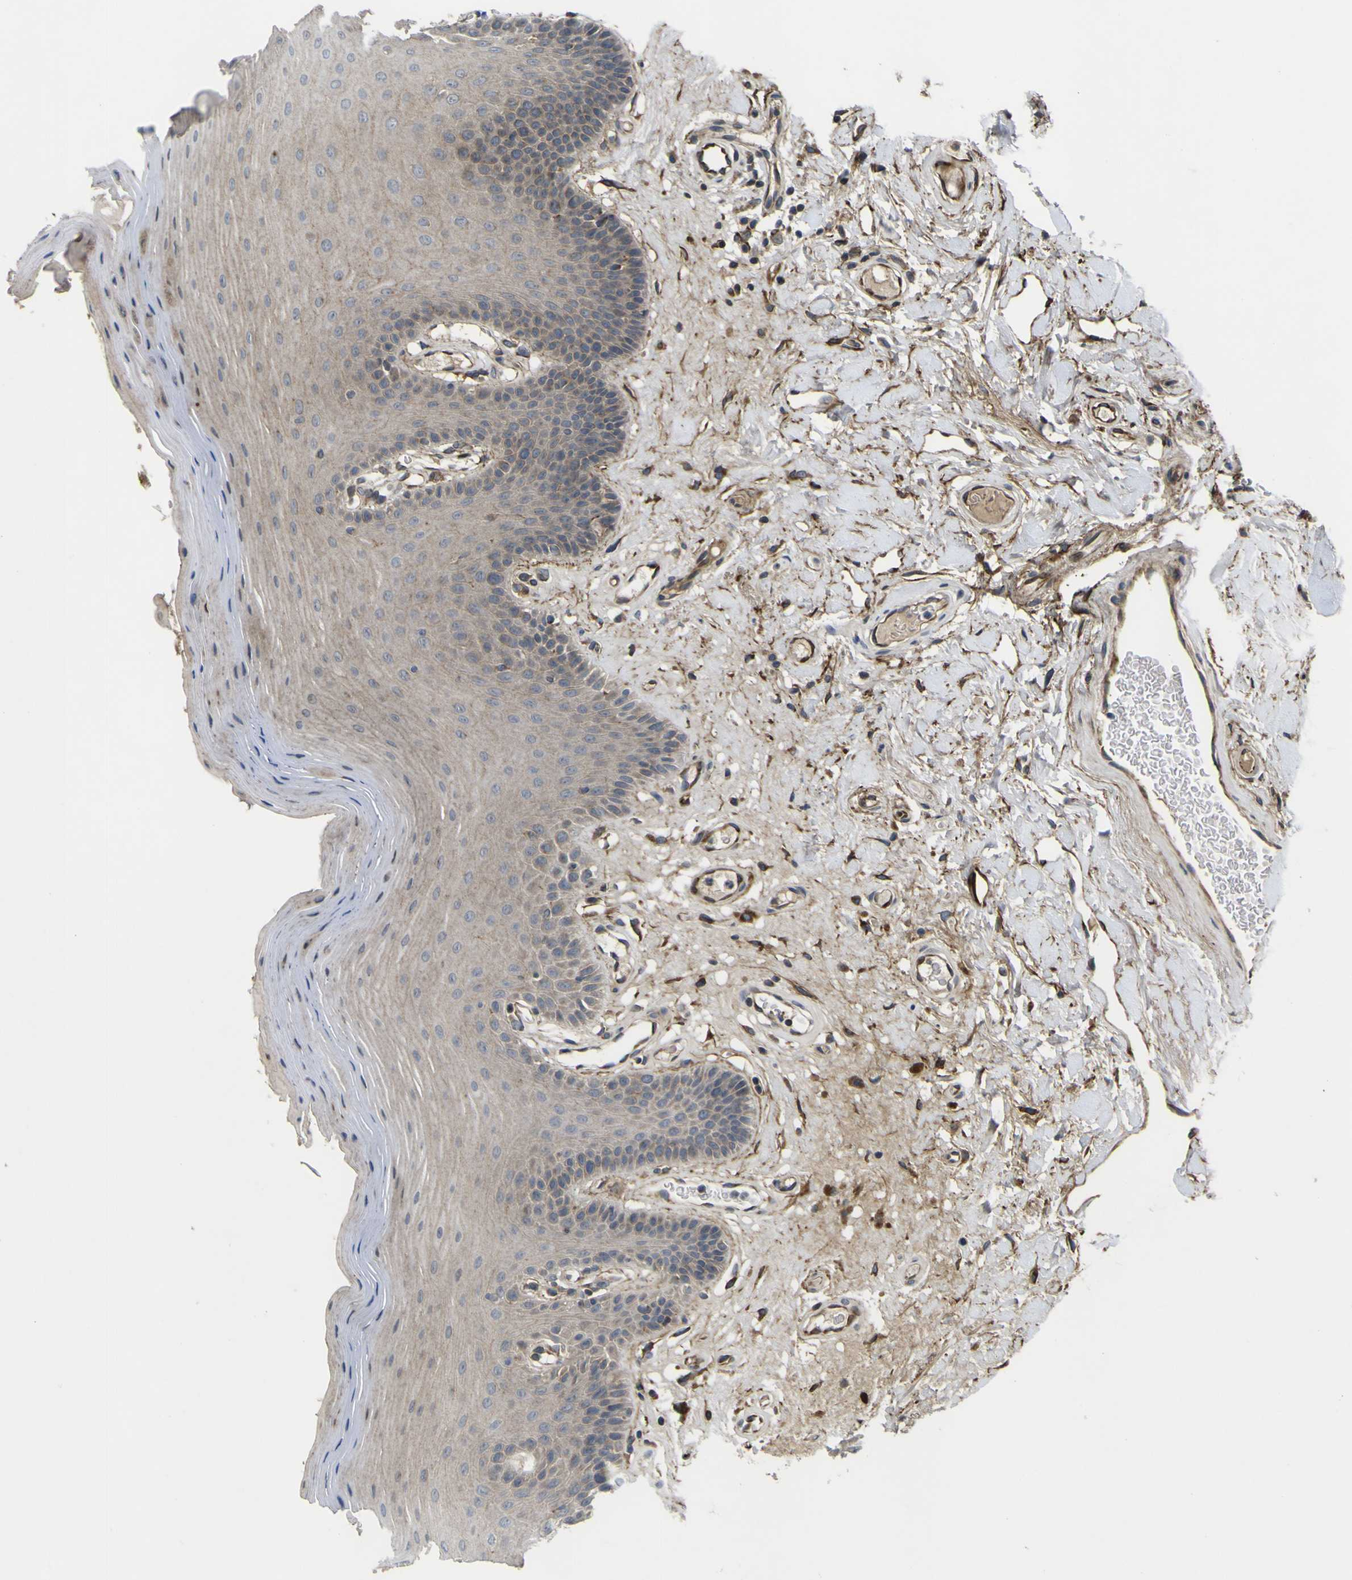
{"staining": {"intensity": "weak", "quantity": "25%-75%", "location": "cytoplasmic/membranous"}, "tissue": "oral mucosa", "cell_type": "Squamous epithelial cells", "image_type": "normal", "snomed": [{"axis": "morphology", "description": "Normal tissue, NOS"}, {"axis": "morphology", "description": "Squamous cell carcinoma, NOS"}, {"axis": "topography", "description": "Skeletal muscle"}, {"axis": "topography", "description": "Adipose tissue"}, {"axis": "topography", "description": "Vascular tissue"}, {"axis": "topography", "description": "Oral tissue"}, {"axis": "topography", "description": "Peripheral nerve tissue"}, {"axis": "topography", "description": "Head-Neck"}], "caption": "IHC staining of unremarkable oral mucosa, which demonstrates low levels of weak cytoplasmic/membranous staining in approximately 25%-75% of squamous epithelial cells indicating weak cytoplasmic/membranous protein staining. The staining was performed using DAB (brown) for protein detection and nuclei were counterstained in hematoxylin (blue).", "gene": "GPLD1", "patient": {"sex": "male", "age": 71}}